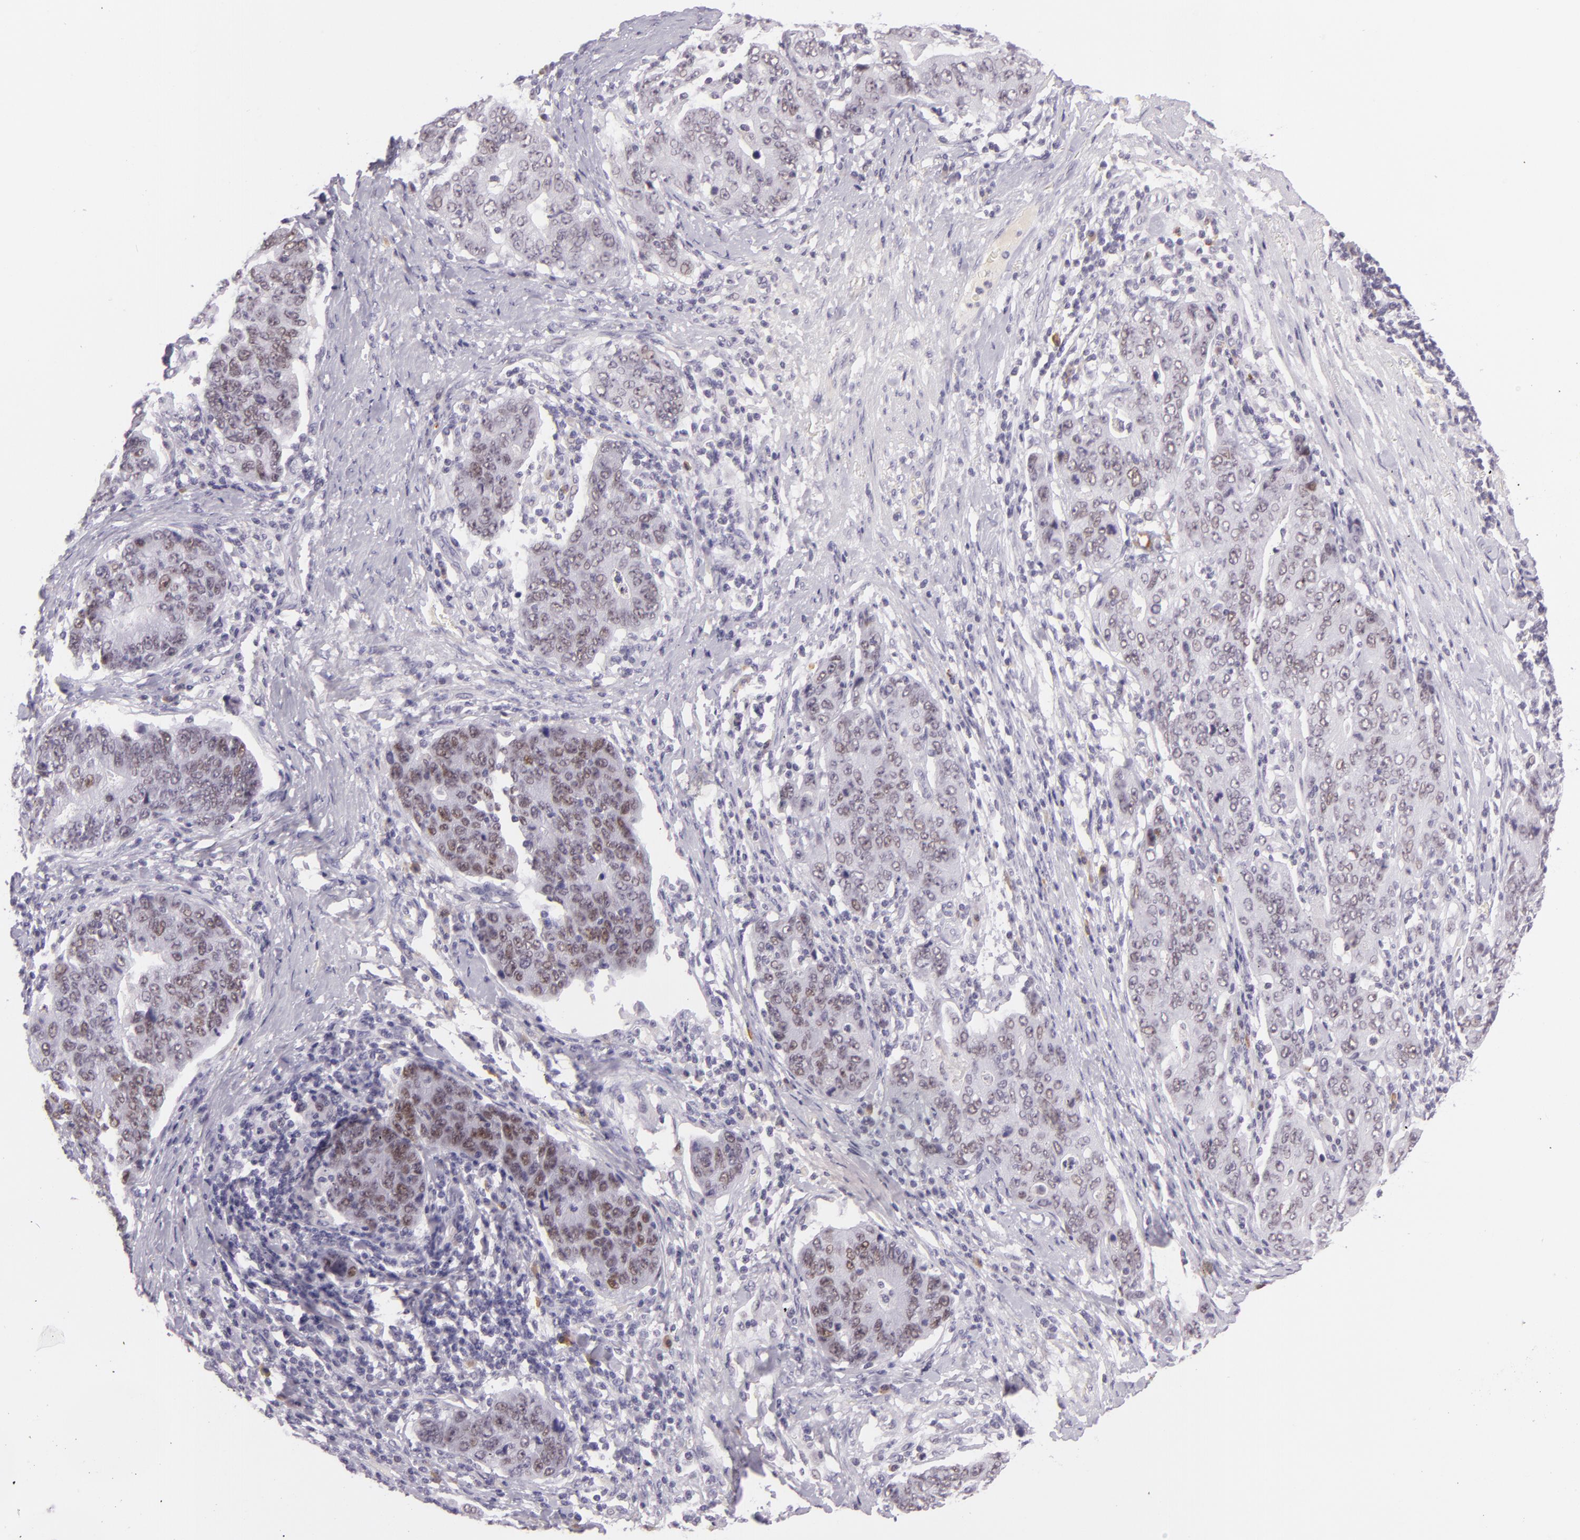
{"staining": {"intensity": "weak", "quantity": "25%-75%", "location": "nuclear"}, "tissue": "stomach cancer", "cell_type": "Tumor cells", "image_type": "cancer", "snomed": [{"axis": "morphology", "description": "Adenocarcinoma, NOS"}, {"axis": "topography", "description": "Esophagus"}, {"axis": "topography", "description": "Stomach"}], "caption": "This is an image of immunohistochemistry staining of stomach cancer (adenocarcinoma), which shows weak expression in the nuclear of tumor cells.", "gene": "CHEK2", "patient": {"sex": "male", "age": 74}}